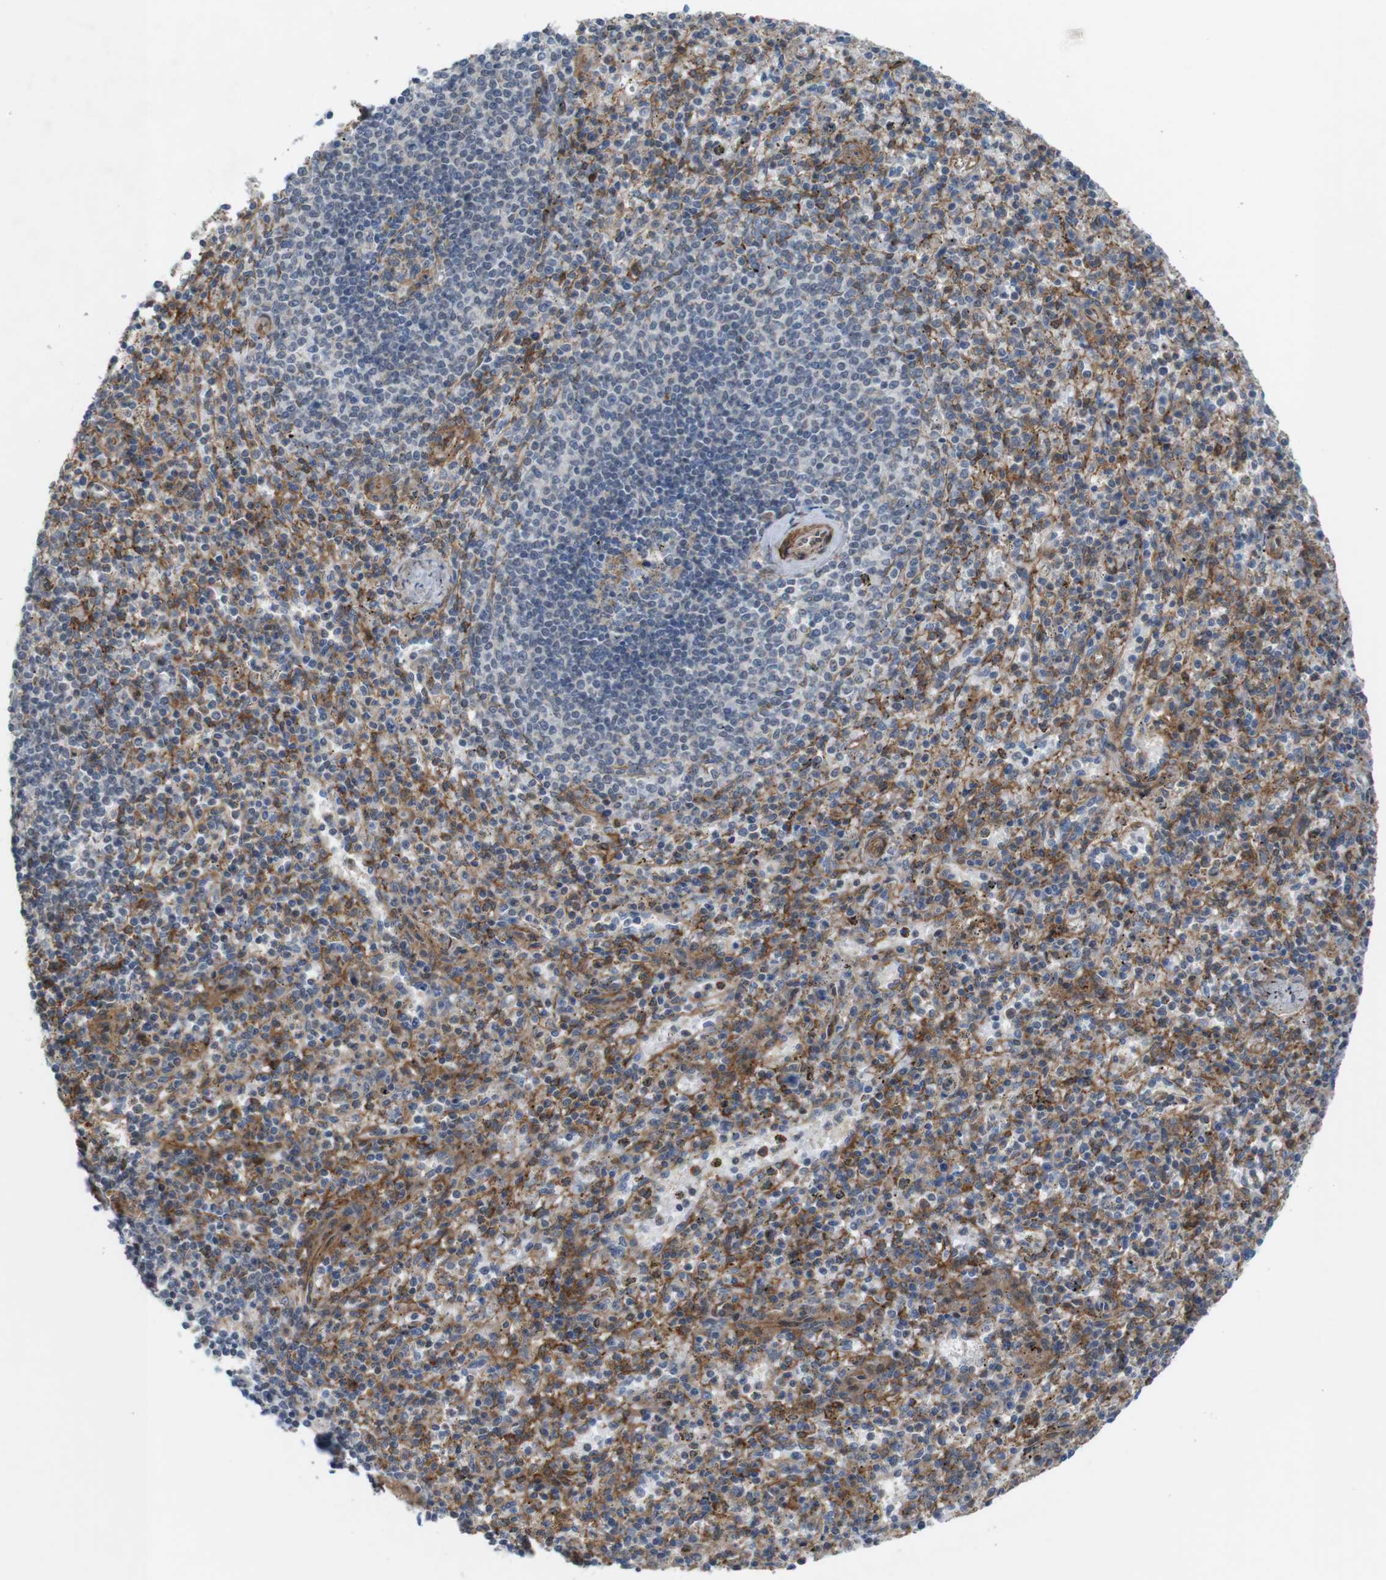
{"staining": {"intensity": "moderate", "quantity": "25%-75%", "location": "cytoplasmic/membranous"}, "tissue": "spleen", "cell_type": "Cells in red pulp", "image_type": "normal", "snomed": [{"axis": "morphology", "description": "Normal tissue, NOS"}, {"axis": "topography", "description": "Spleen"}], "caption": "Protein staining by immunohistochemistry displays moderate cytoplasmic/membranous staining in about 25%-75% of cells in red pulp in unremarkable spleen.", "gene": "PTGER4", "patient": {"sex": "male", "age": 72}}